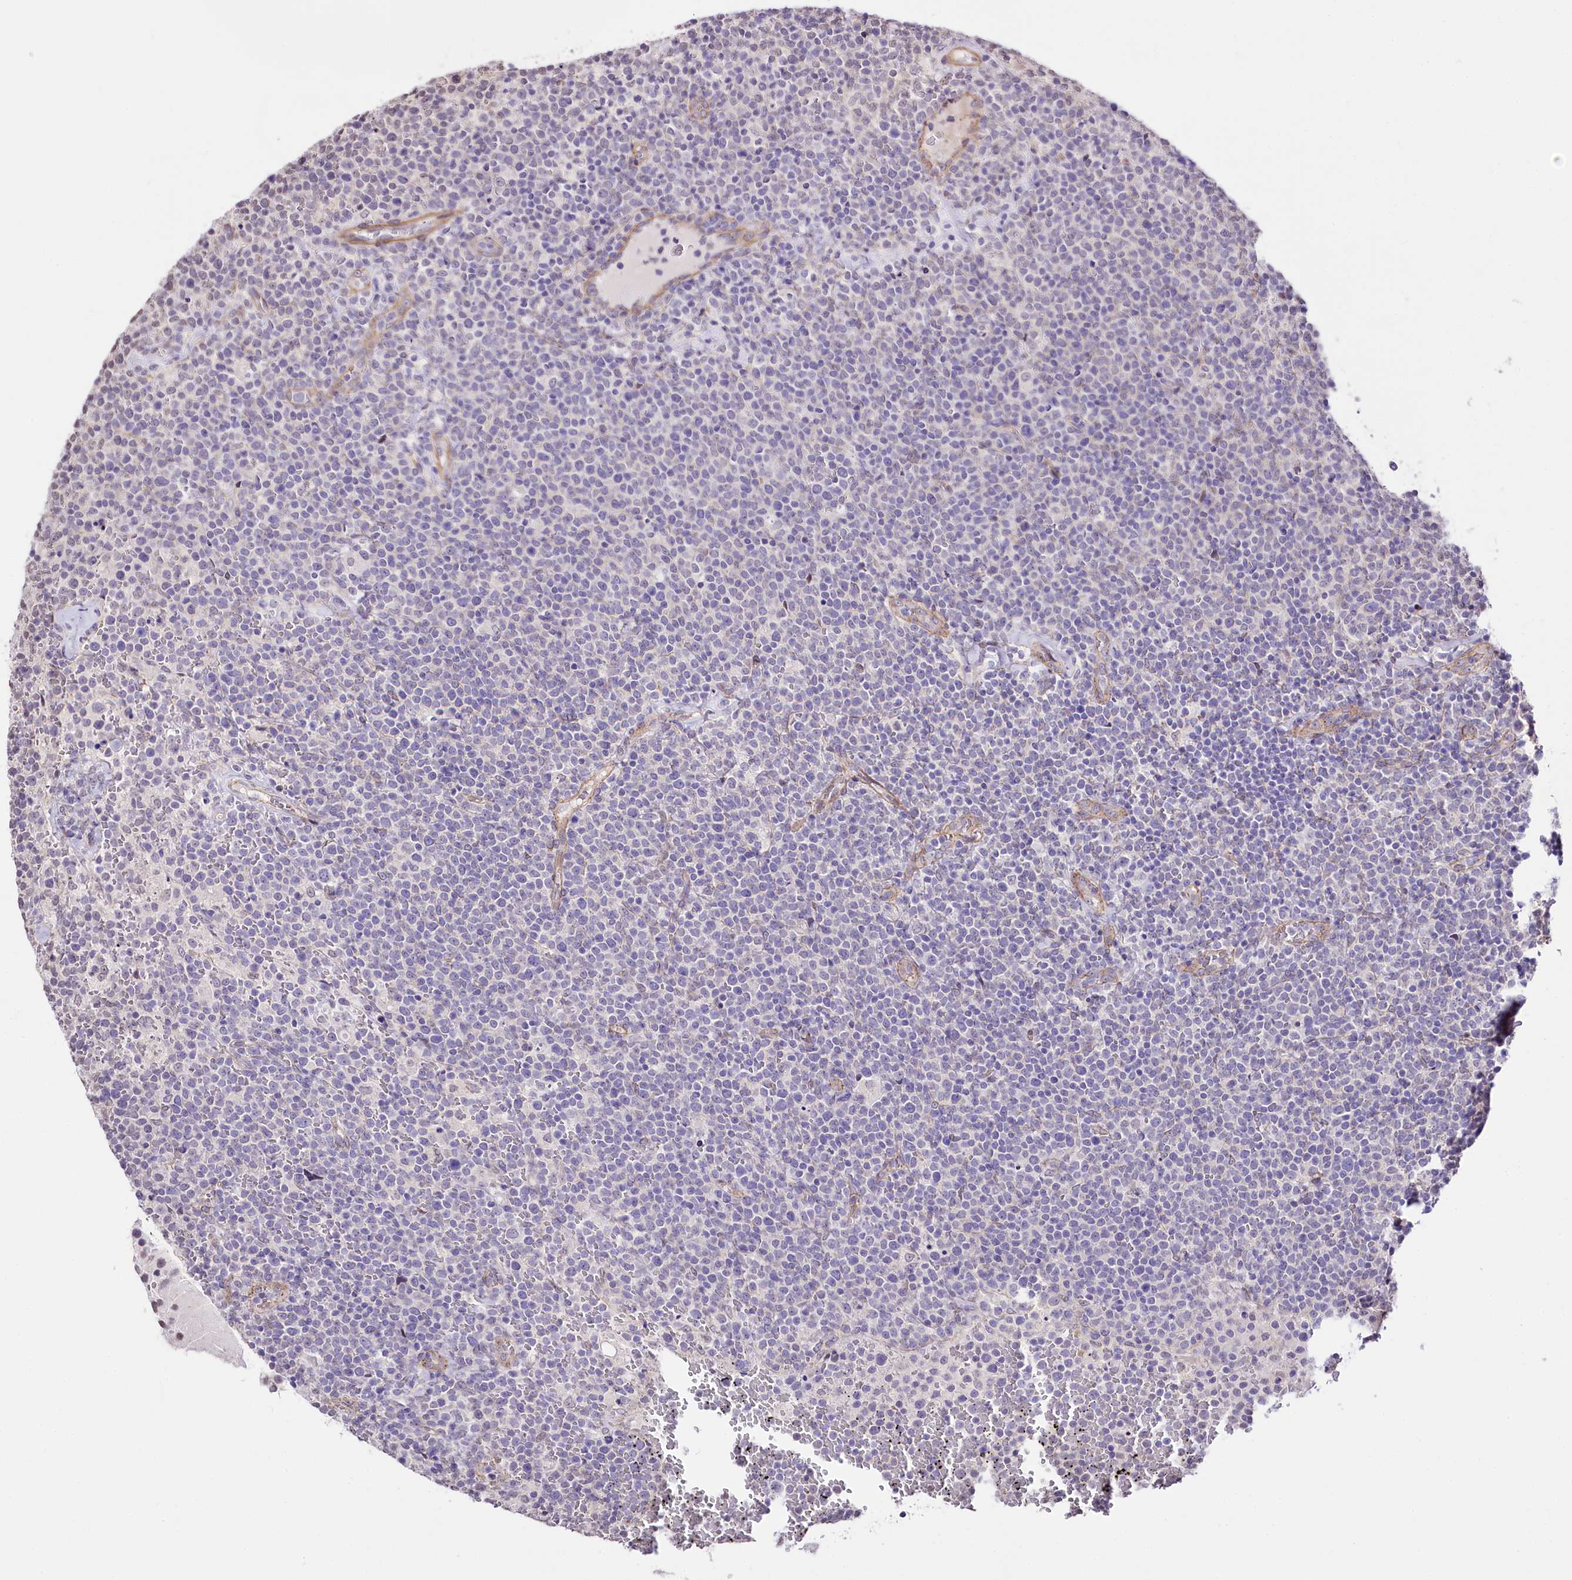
{"staining": {"intensity": "negative", "quantity": "none", "location": "none"}, "tissue": "lymphoma", "cell_type": "Tumor cells", "image_type": "cancer", "snomed": [{"axis": "morphology", "description": "Malignant lymphoma, non-Hodgkin's type, High grade"}, {"axis": "topography", "description": "Lymph node"}], "caption": "Lymphoma was stained to show a protein in brown. There is no significant expression in tumor cells.", "gene": "ST7", "patient": {"sex": "male", "age": 61}}